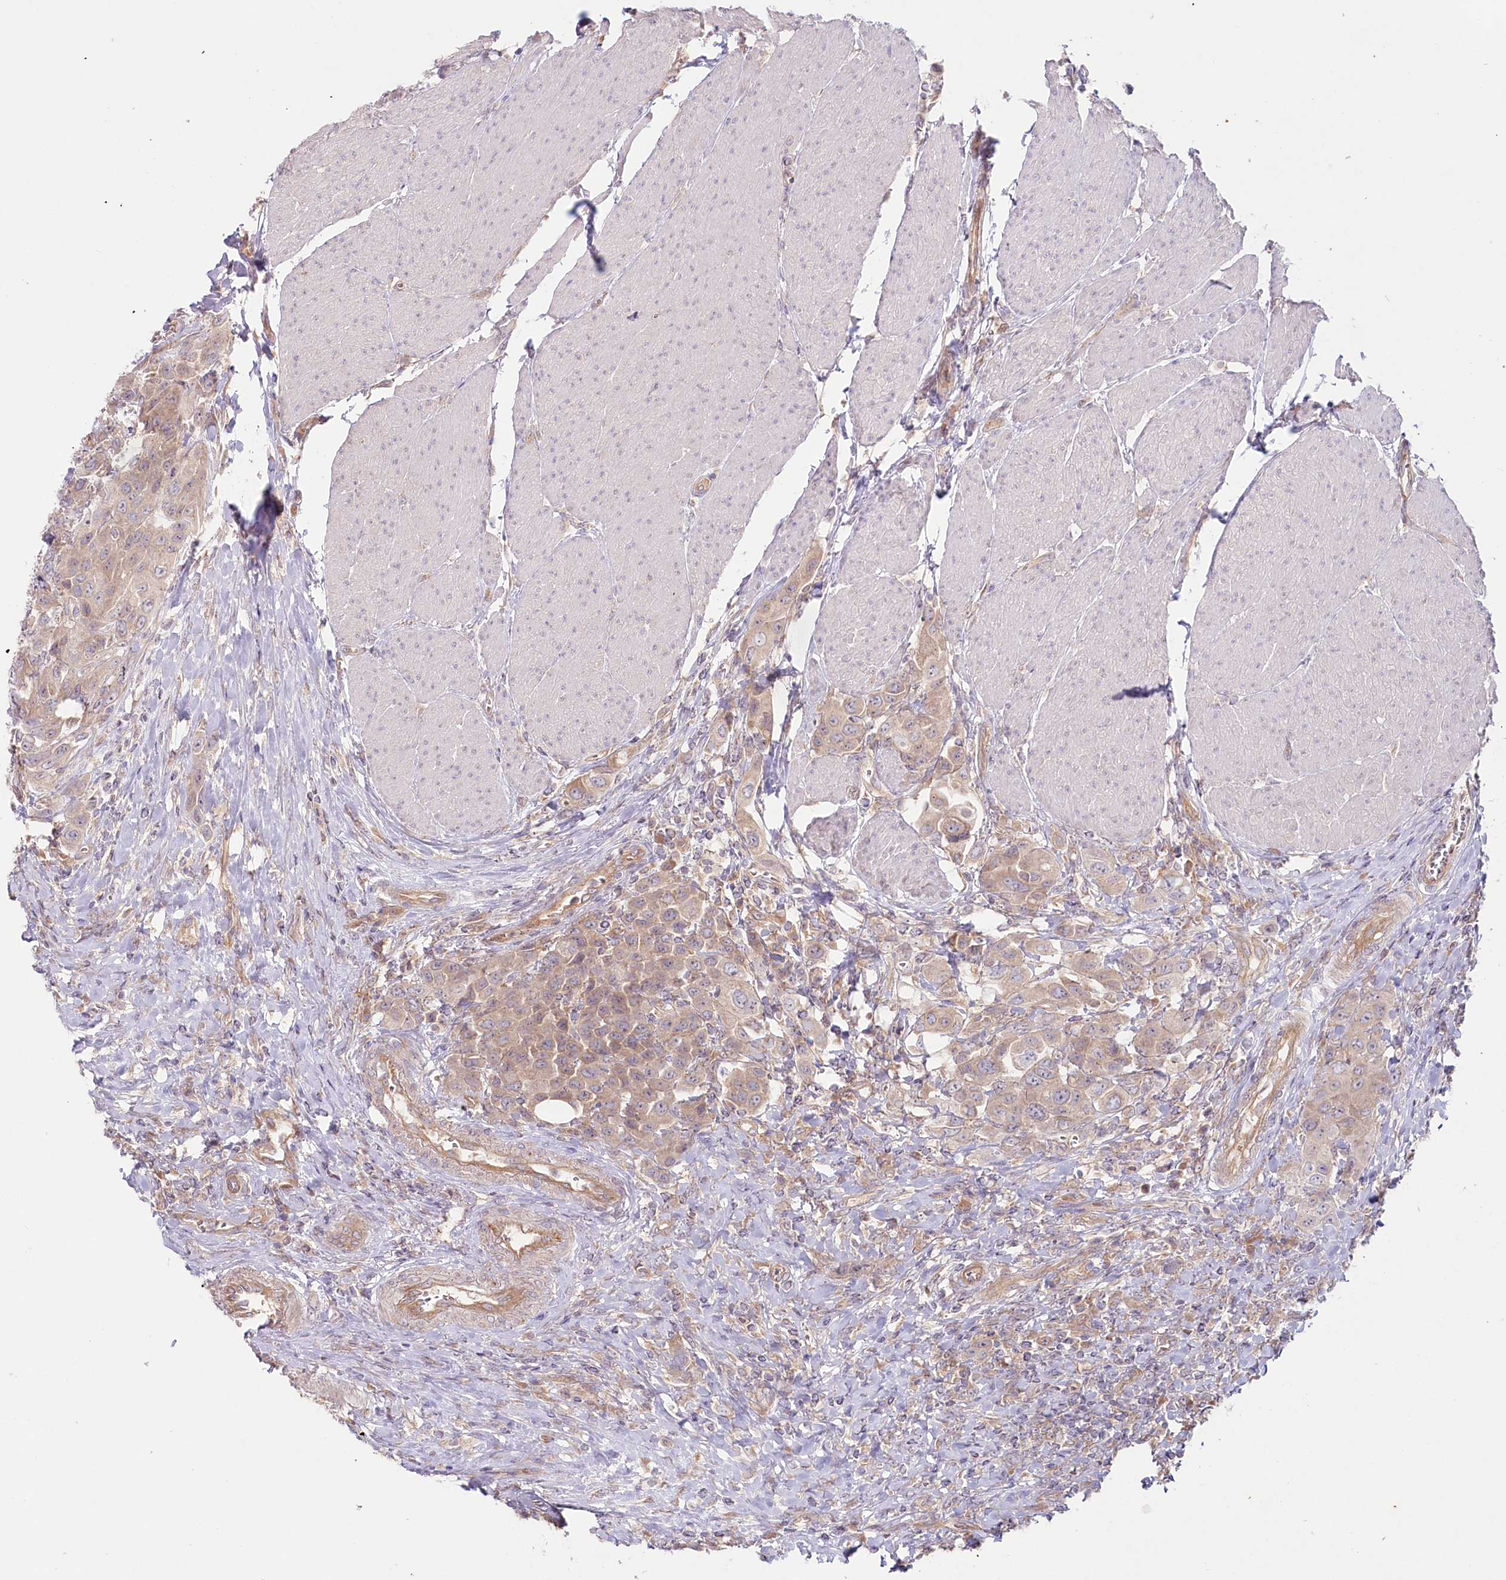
{"staining": {"intensity": "weak", "quantity": ">75%", "location": "cytoplasmic/membranous"}, "tissue": "urothelial cancer", "cell_type": "Tumor cells", "image_type": "cancer", "snomed": [{"axis": "morphology", "description": "Urothelial carcinoma, High grade"}, {"axis": "topography", "description": "Urinary bladder"}], "caption": "Immunohistochemistry (IHC) staining of high-grade urothelial carcinoma, which reveals low levels of weak cytoplasmic/membranous expression in about >75% of tumor cells indicating weak cytoplasmic/membranous protein staining. The staining was performed using DAB (3,3'-diaminobenzidine) (brown) for protein detection and nuclei were counterstained in hematoxylin (blue).", "gene": "TNIP1", "patient": {"sex": "male", "age": 50}}